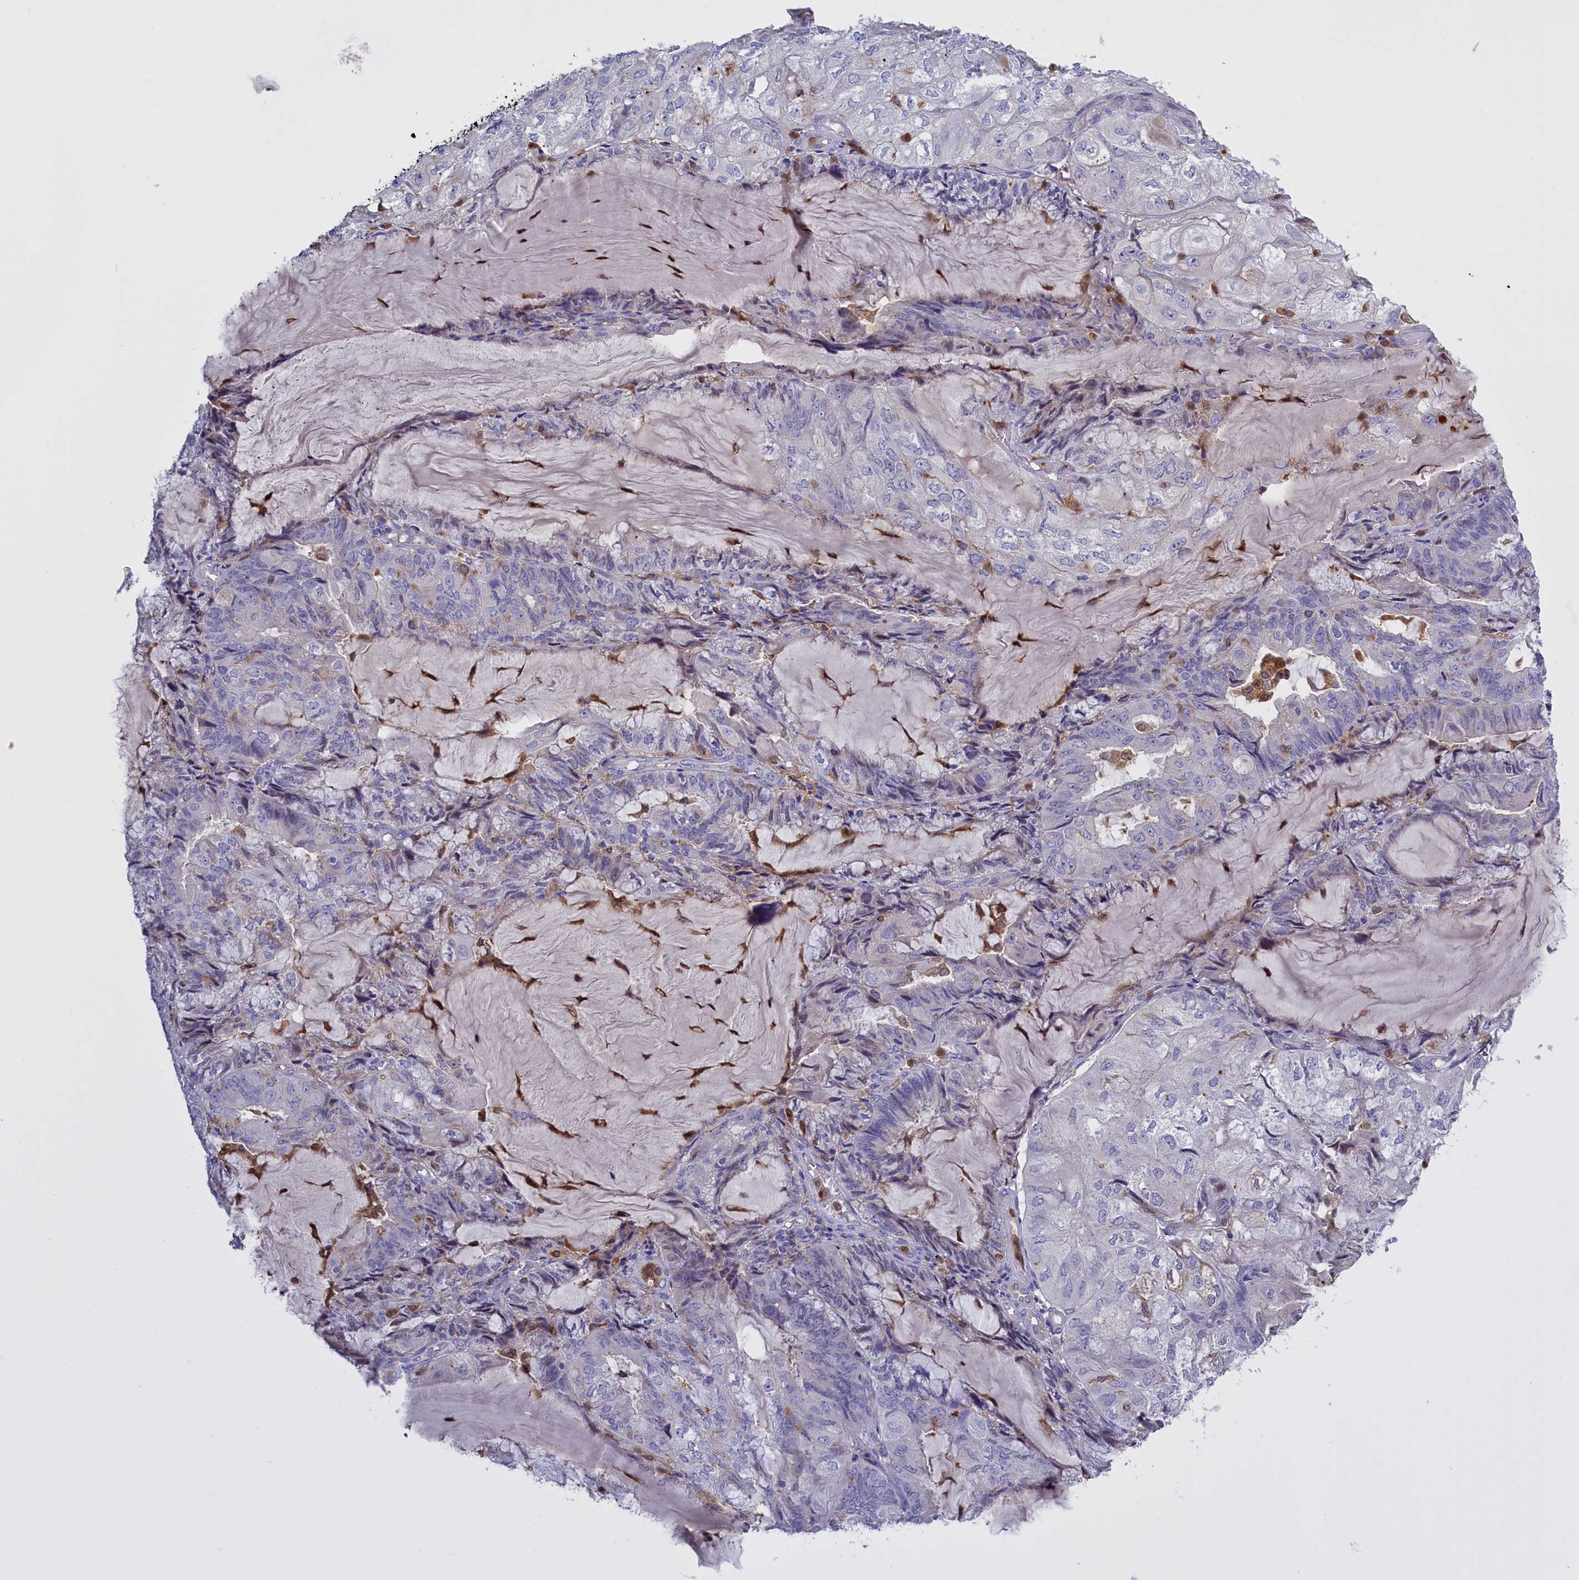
{"staining": {"intensity": "negative", "quantity": "none", "location": "none"}, "tissue": "endometrial cancer", "cell_type": "Tumor cells", "image_type": "cancer", "snomed": [{"axis": "morphology", "description": "Adenocarcinoma, NOS"}, {"axis": "topography", "description": "Endometrium"}], "caption": "There is no significant expression in tumor cells of endometrial adenocarcinoma.", "gene": "FAM149B1", "patient": {"sex": "female", "age": 81}}